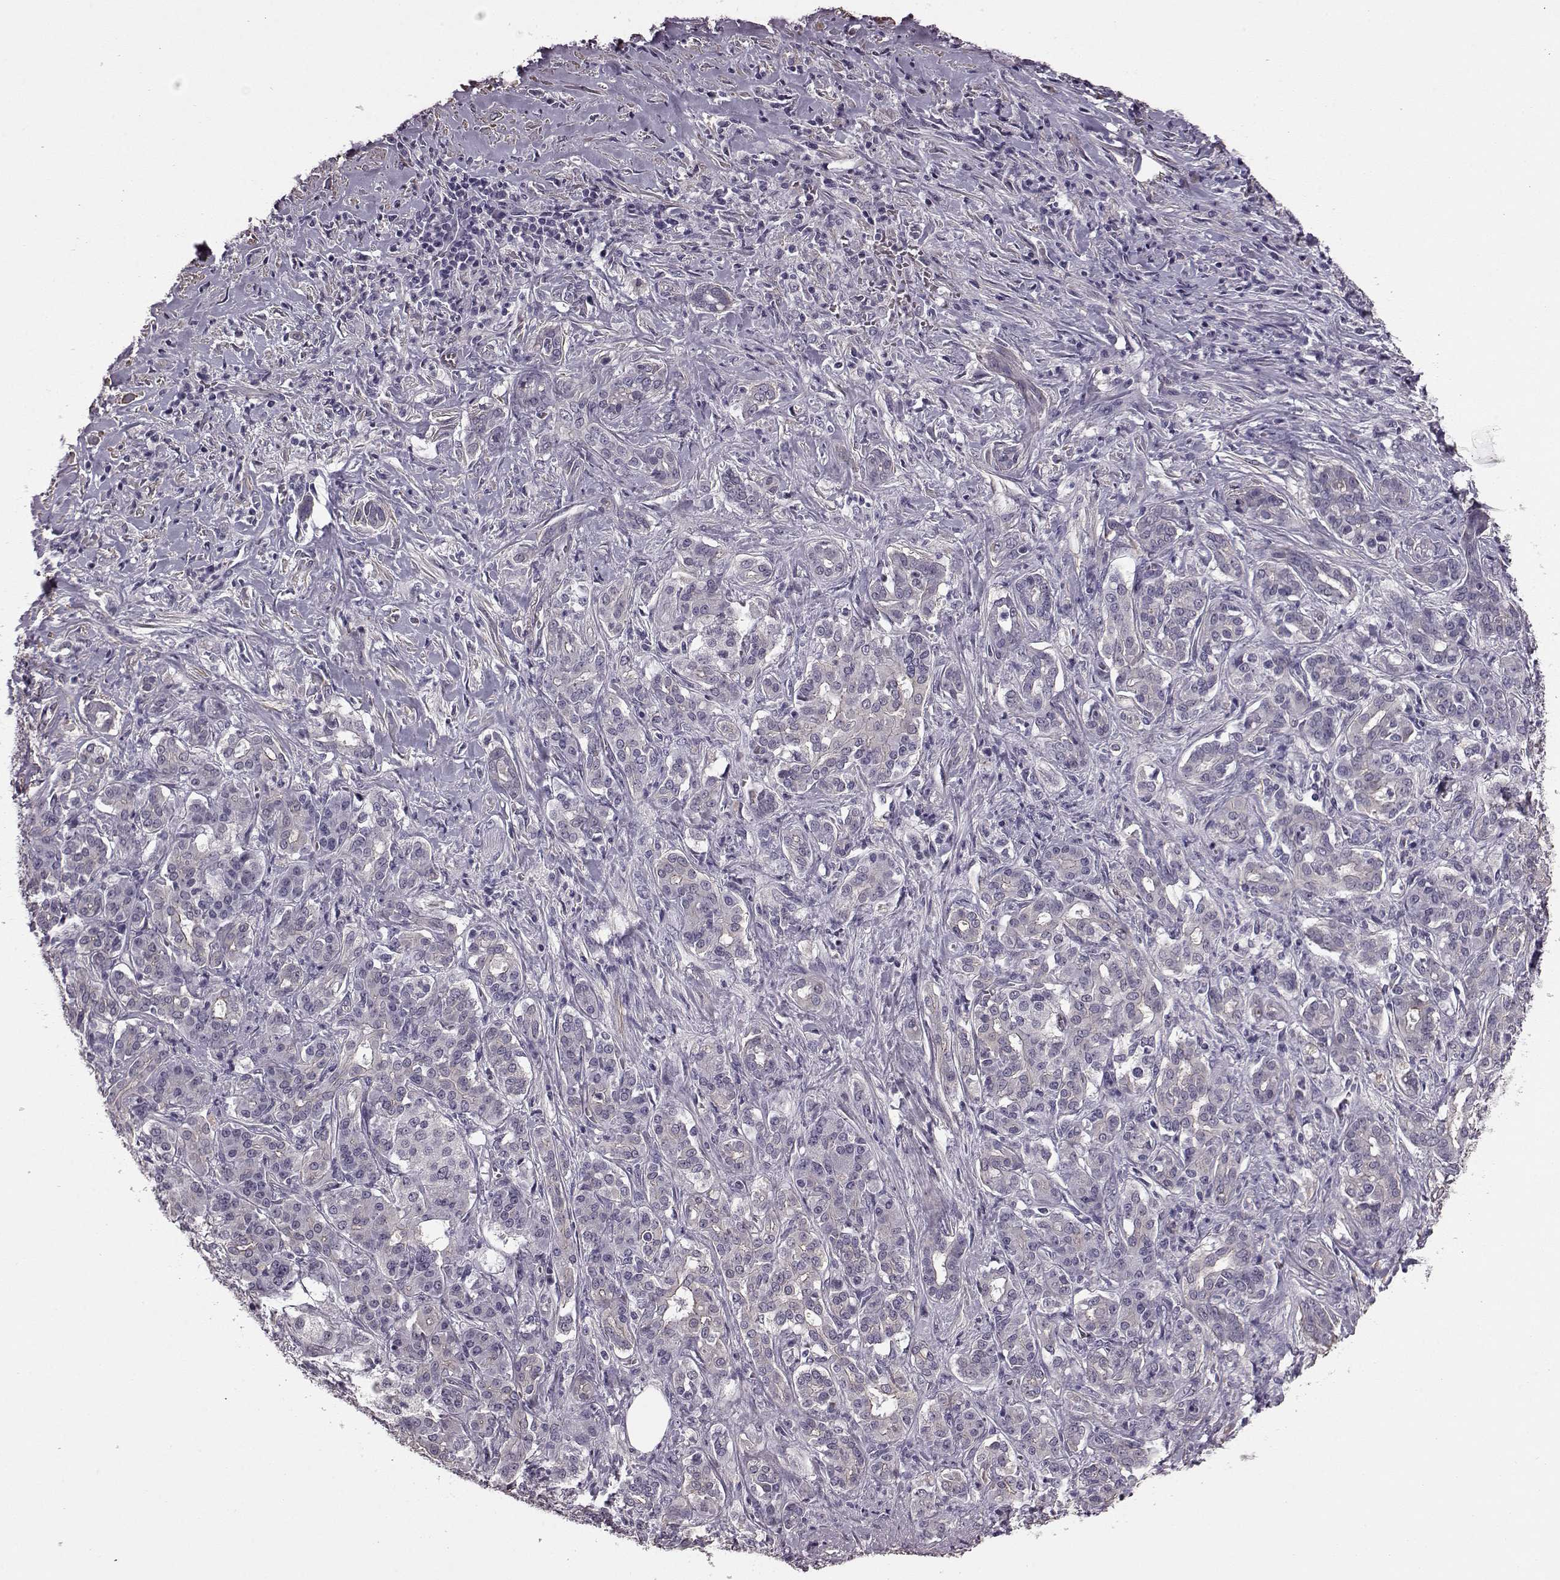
{"staining": {"intensity": "negative", "quantity": "none", "location": "none"}, "tissue": "pancreatic cancer", "cell_type": "Tumor cells", "image_type": "cancer", "snomed": [{"axis": "morphology", "description": "Normal tissue, NOS"}, {"axis": "morphology", "description": "Inflammation, NOS"}, {"axis": "morphology", "description": "Adenocarcinoma, NOS"}, {"axis": "topography", "description": "Pancreas"}], "caption": "Immunohistochemistry of adenocarcinoma (pancreatic) reveals no staining in tumor cells. (DAB IHC with hematoxylin counter stain).", "gene": "SLCO3A1", "patient": {"sex": "male", "age": 57}}